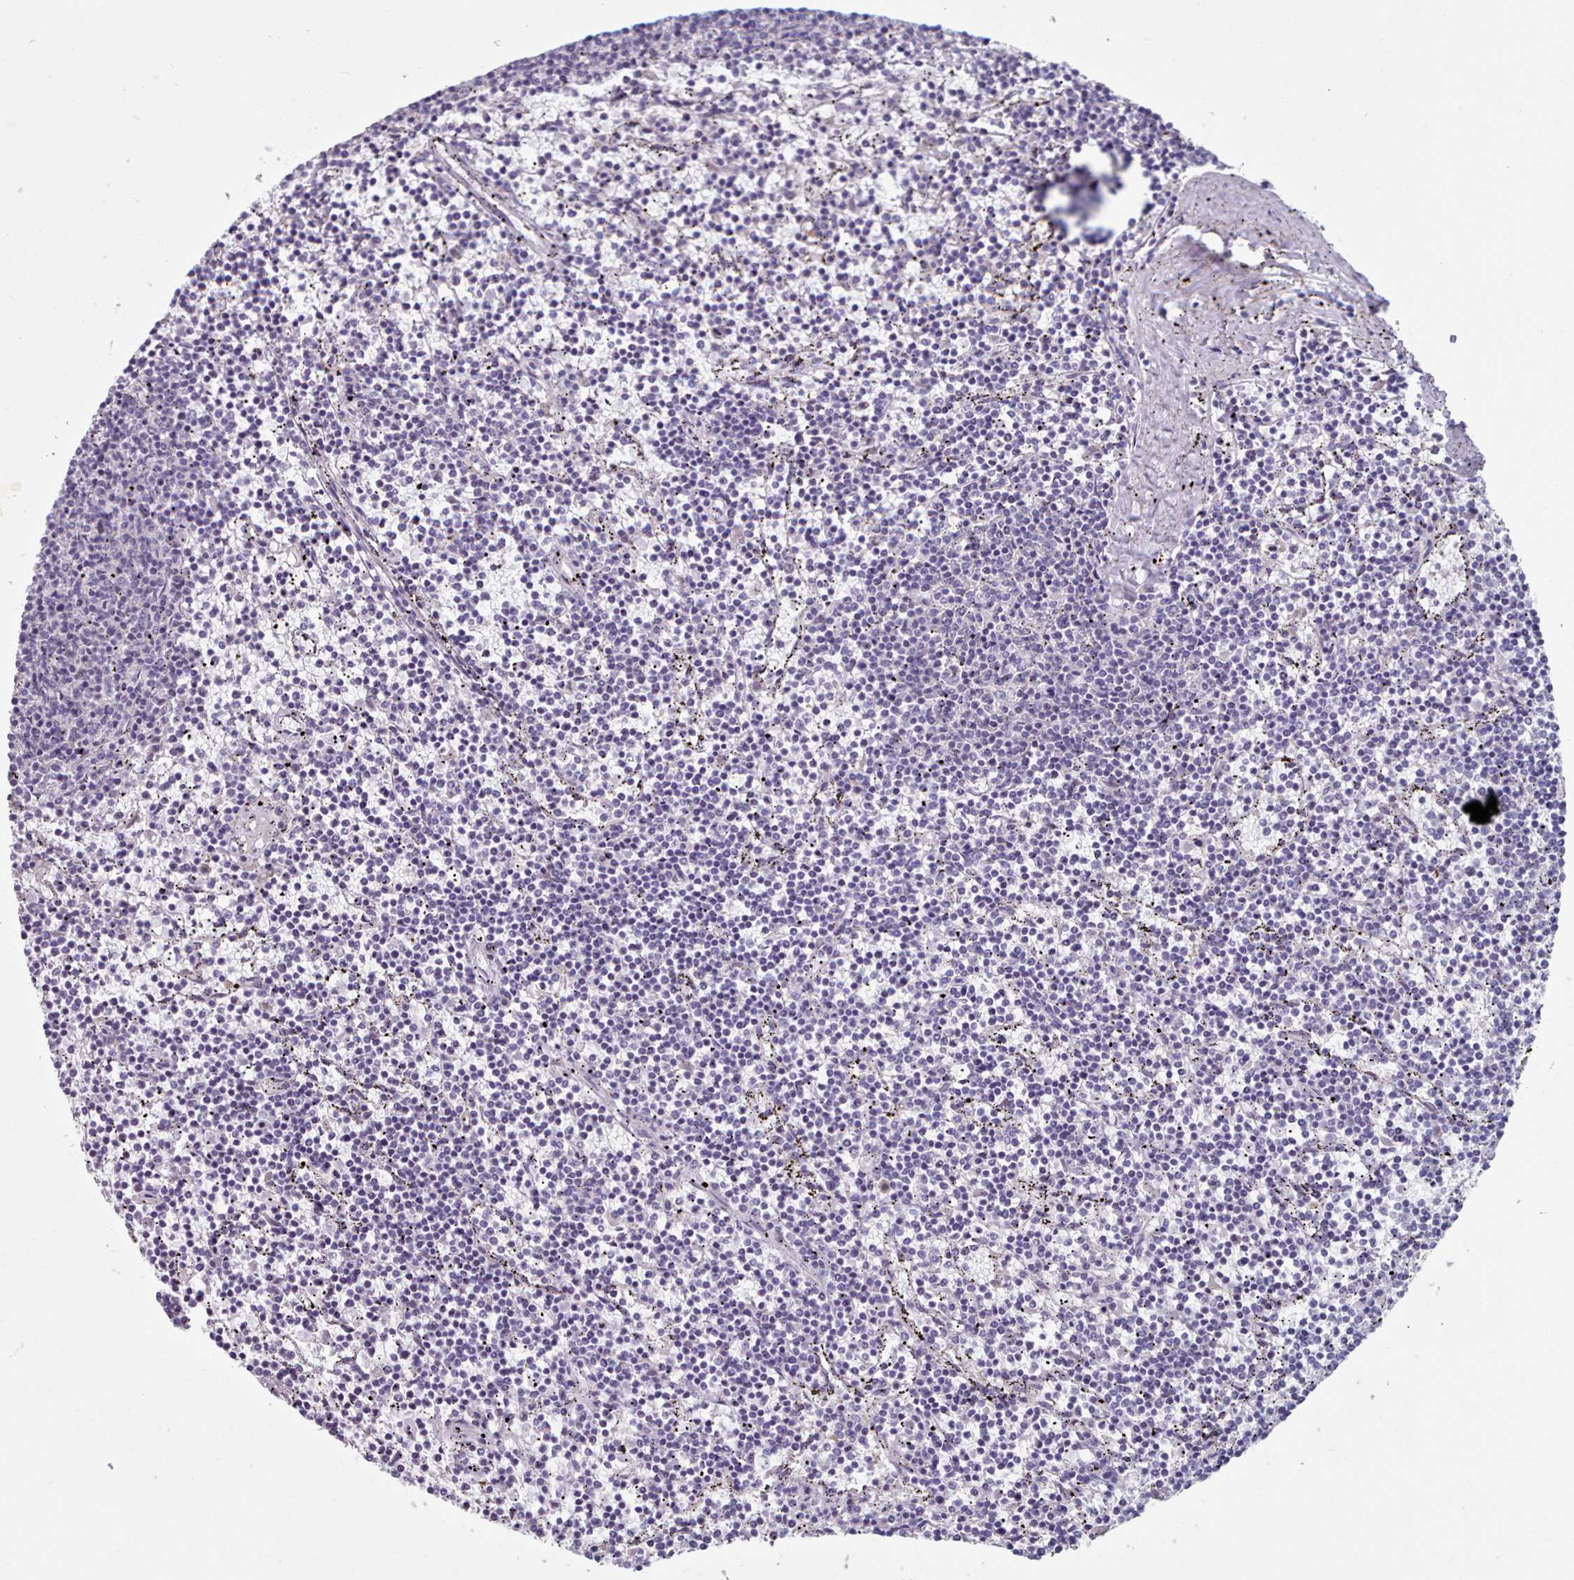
{"staining": {"intensity": "negative", "quantity": "none", "location": "none"}, "tissue": "lymphoma", "cell_type": "Tumor cells", "image_type": "cancer", "snomed": [{"axis": "morphology", "description": "Malignant lymphoma, non-Hodgkin's type, Low grade"}, {"axis": "topography", "description": "Spleen"}], "caption": "This is an immunohistochemistry image of human low-grade malignant lymphoma, non-Hodgkin's type. There is no expression in tumor cells.", "gene": "HAO1", "patient": {"sex": "female", "age": 50}}